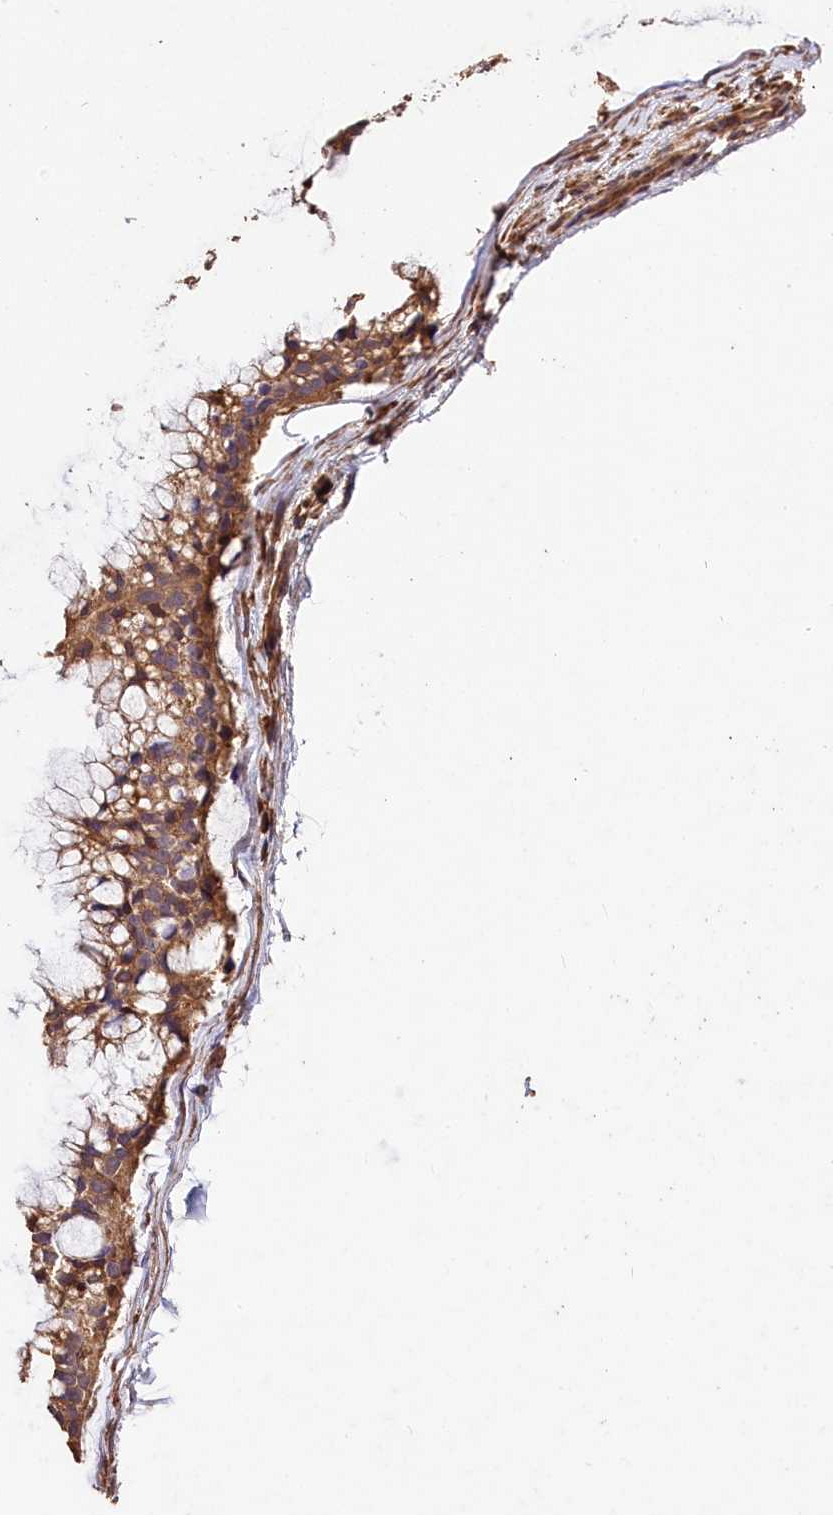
{"staining": {"intensity": "moderate", "quantity": ">75%", "location": "cytoplasmic/membranous,nuclear"}, "tissue": "ovarian cancer", "cell_type": "Tumor cells", "image_type": "cancer", "snomed": [{"axis": "morphology", "description": "Cystadenocarcinoma, mucinous, NOS"}, {"axis": "topography", "description": "Ovary"}], "caption": "Ovarian cancer stained for a protein (brown) exhibits moderate cytoplasmic/membranous and nuclear positive expression in about >75% of tumor cells.", "gene": "KPTN", "patient": {"sex": "female", "age": 39}}